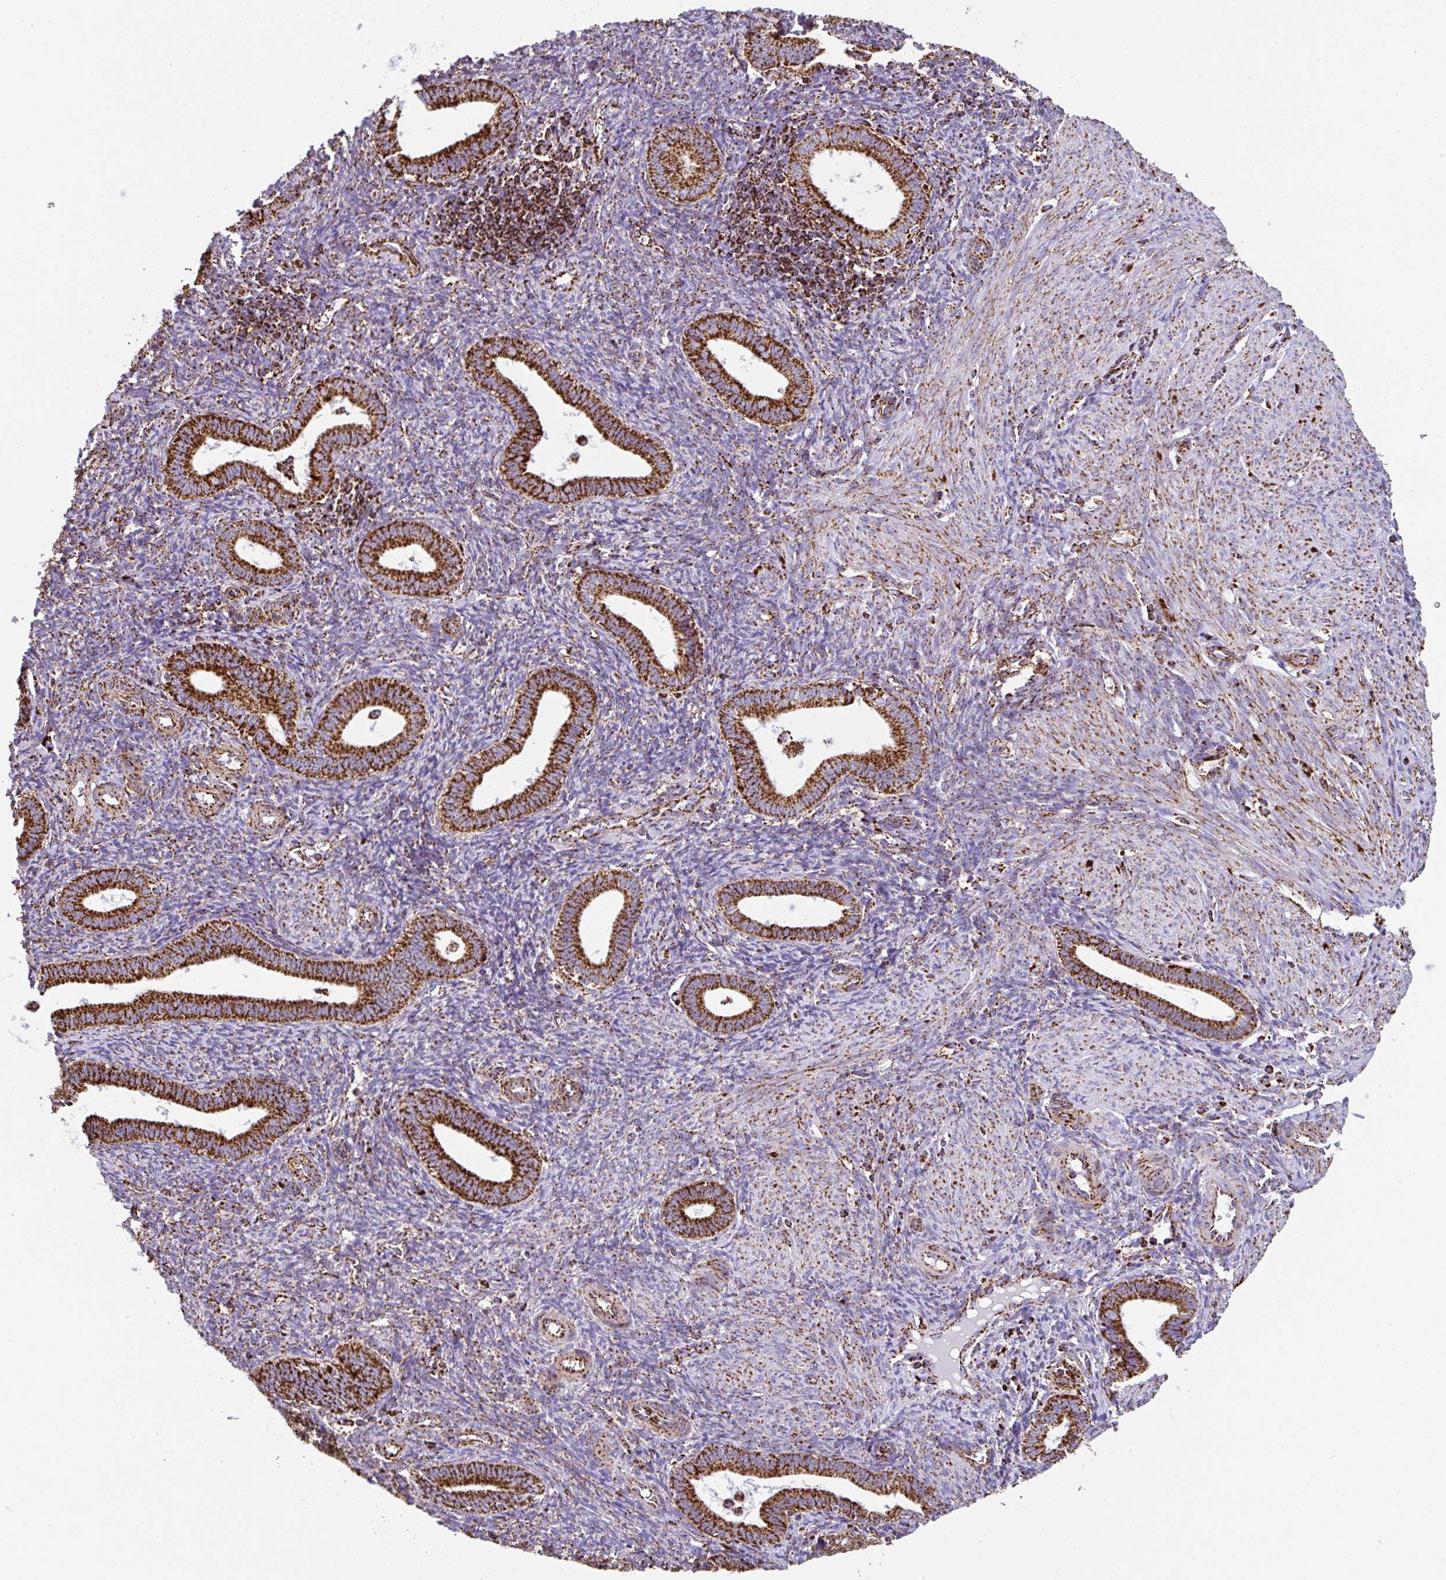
{"staining": {"intensity": "strong", "quantity": ">75%", "location": "cytoplasmic/membranous"}, "tissue": "endometrium", "cell_type": "Cells in endometrial stroma", "image_type": "normal", "snomed": [{"axis": "morphology", "description": "Normal tissue, NOS"}, {"axis": "topography", "description": "Endometrium"}], "caption": "Brown immunohistochemical staining in normal endometrium exhibits strong cytoplasmic/membranous positivity in approximately >75% of cells in endometrial stroma. Nuclei are stained in blue.", "gene": "ANKRD33B", "patient": {"sex": "female", "age": 41}}